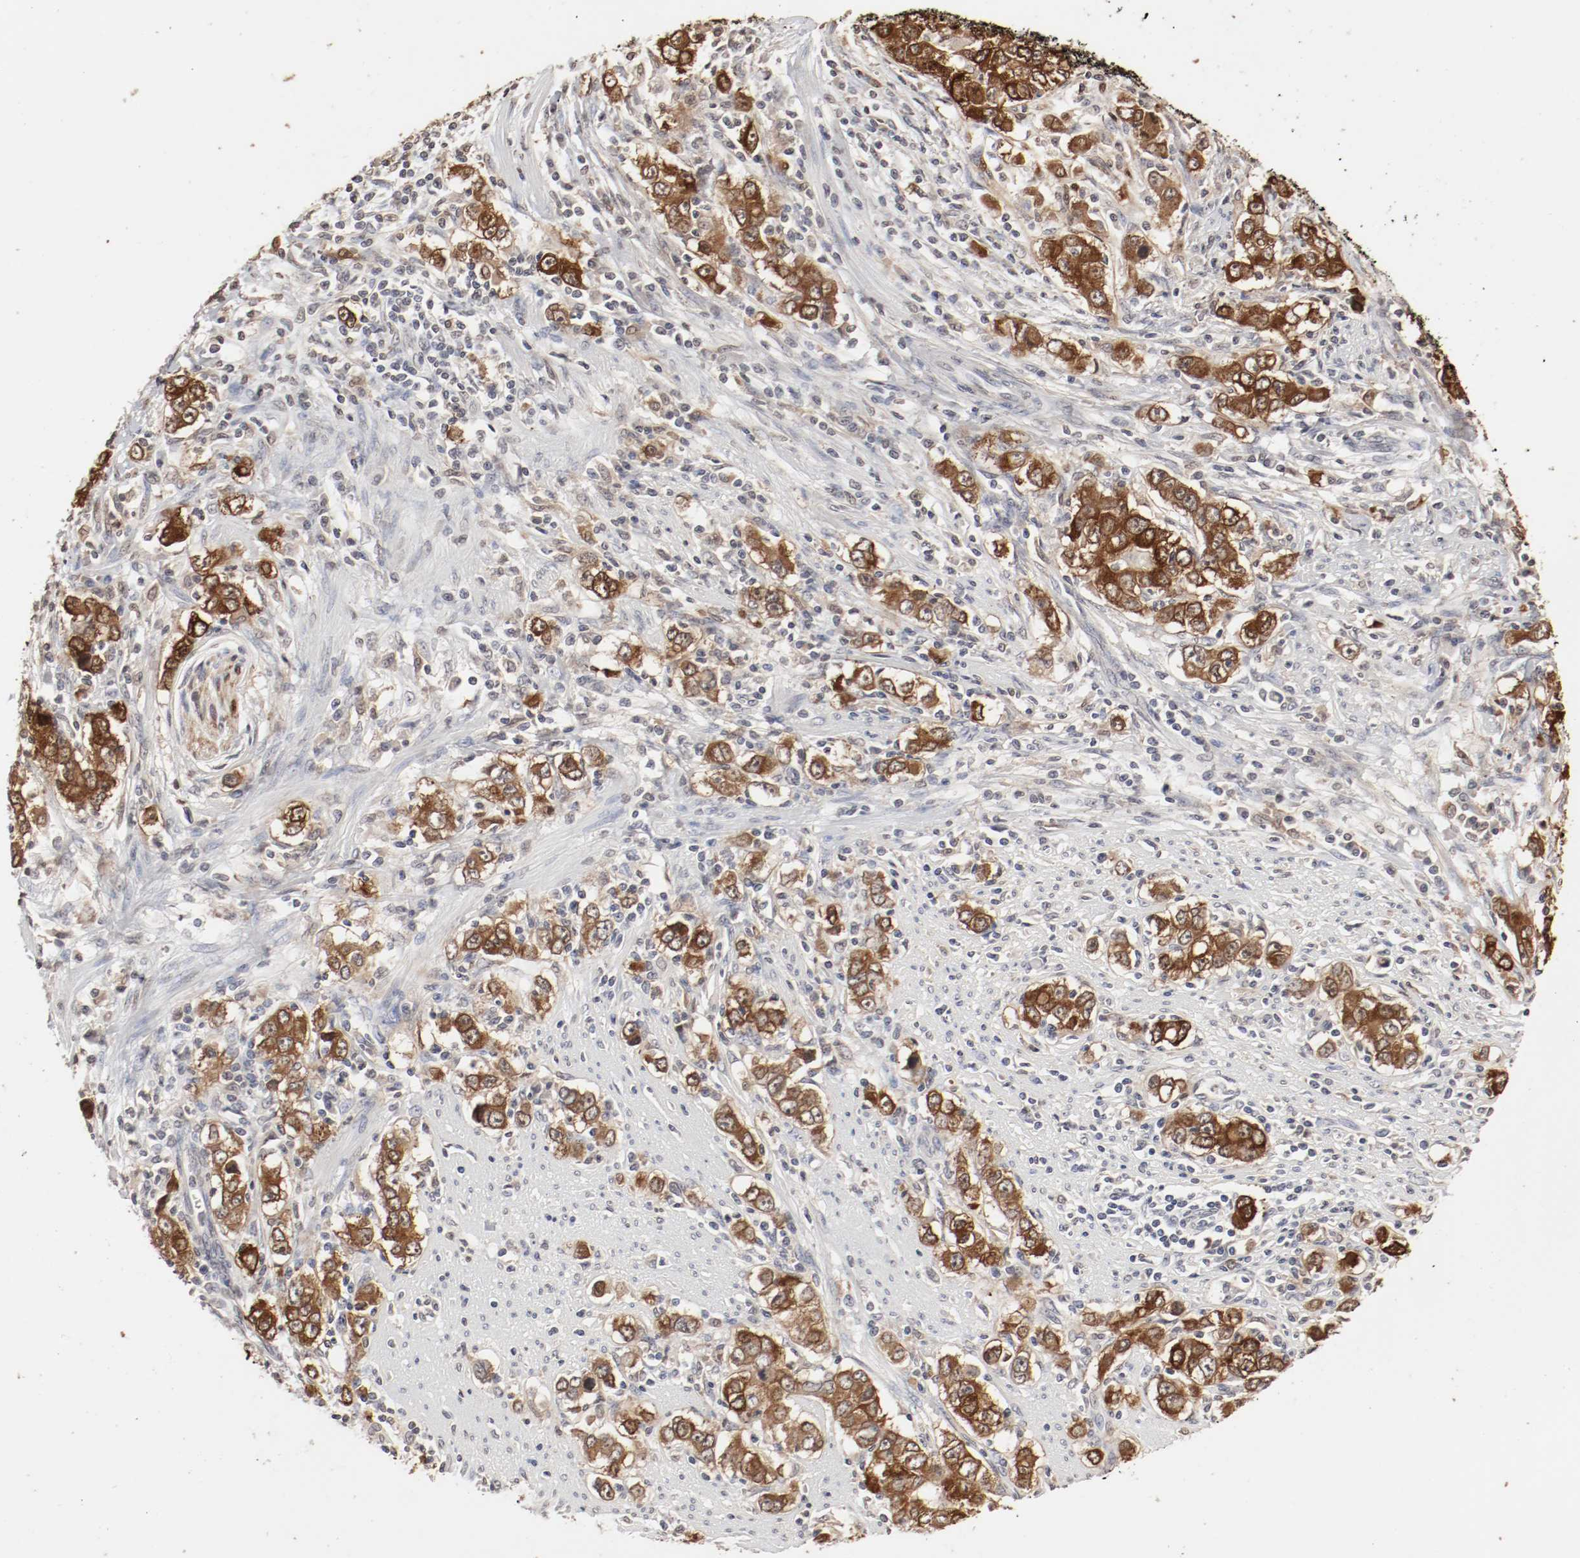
{"staining": {"intensity": "strong", "quantity": ">75%", "location": "cytoplasmic/membranous,nuclear"}, "tissue": "stomach cancer", "cell_type": "Tumor cells", "image_type": "cancer", "snomed": [{"axis": "morphology", "description": "Adenocarcinoma, NOS"}, {"axis": "topography", "description": "Stomach, lower"}], "caption": "Stomach adenocarcinoma stained with DAB (3,3'-diaminobenzidine) IHC exhibits high levels of strong cytoplasmic/membranous and nuclear positivity in about >75% of tumor cells.", "gene": "WASL", "patient": {"sex": "female", "age": 72}}